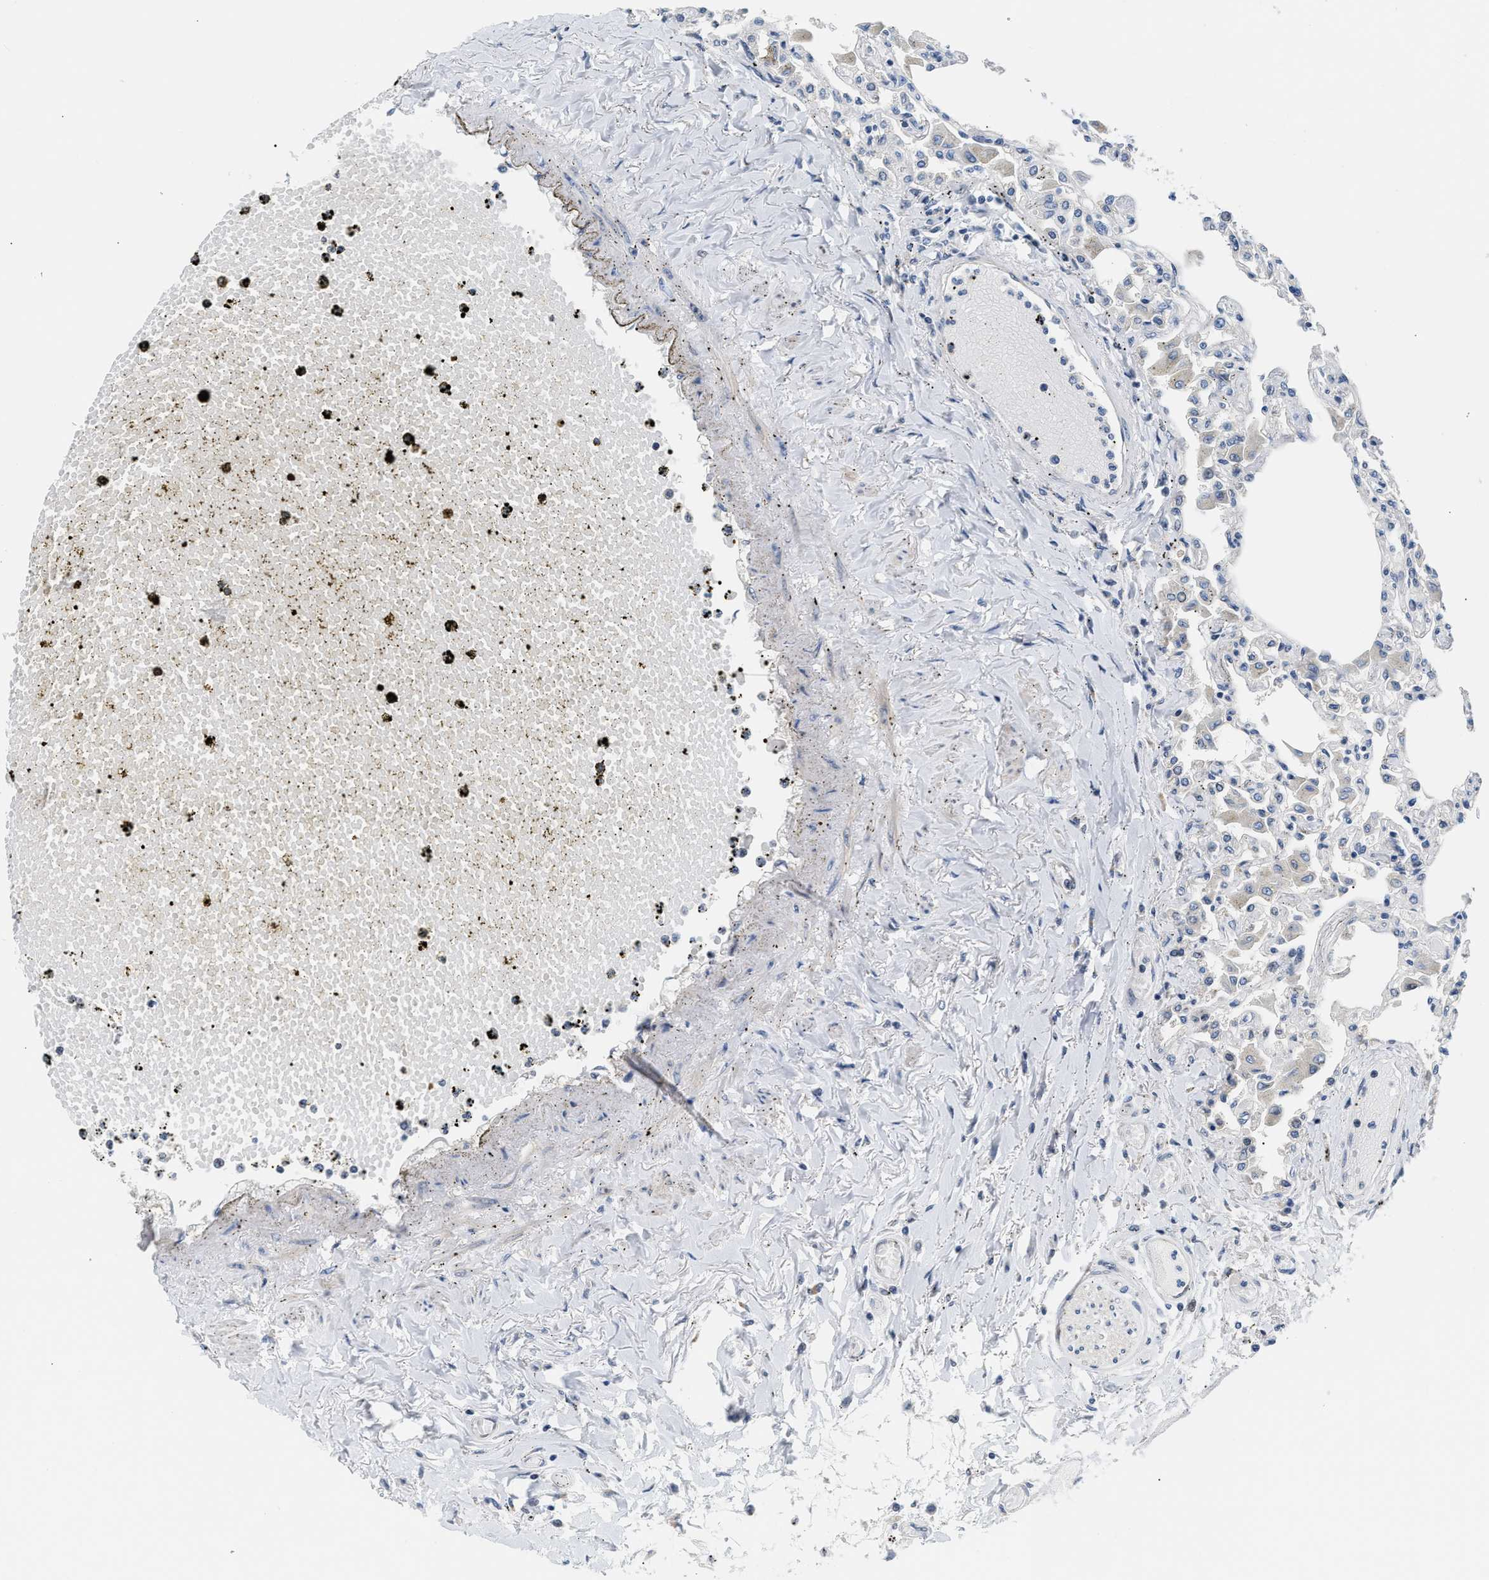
{"staining": {"intensity": "negative", "quantity": "none", "location": "none"}, "tissue": "lung", "cell_type": "Alveolar cells", "image_type": "normal", "snomed": [{"axis": "morphology", "description": "Normal tissue, NOS"}, {"axis": "topography", "description": "Bronchus"}, {"axis": "topography", "description": "Lung"}], "caption": "Lung was stained to show a protein in brown. There is no significant staining in alveolar cells. The staining is performed using DAB brown chromogen with nuclei counter-stained in using hematoxylin.", "gene": "CLGN", "patient": {"sex": "female", "age": 49}}